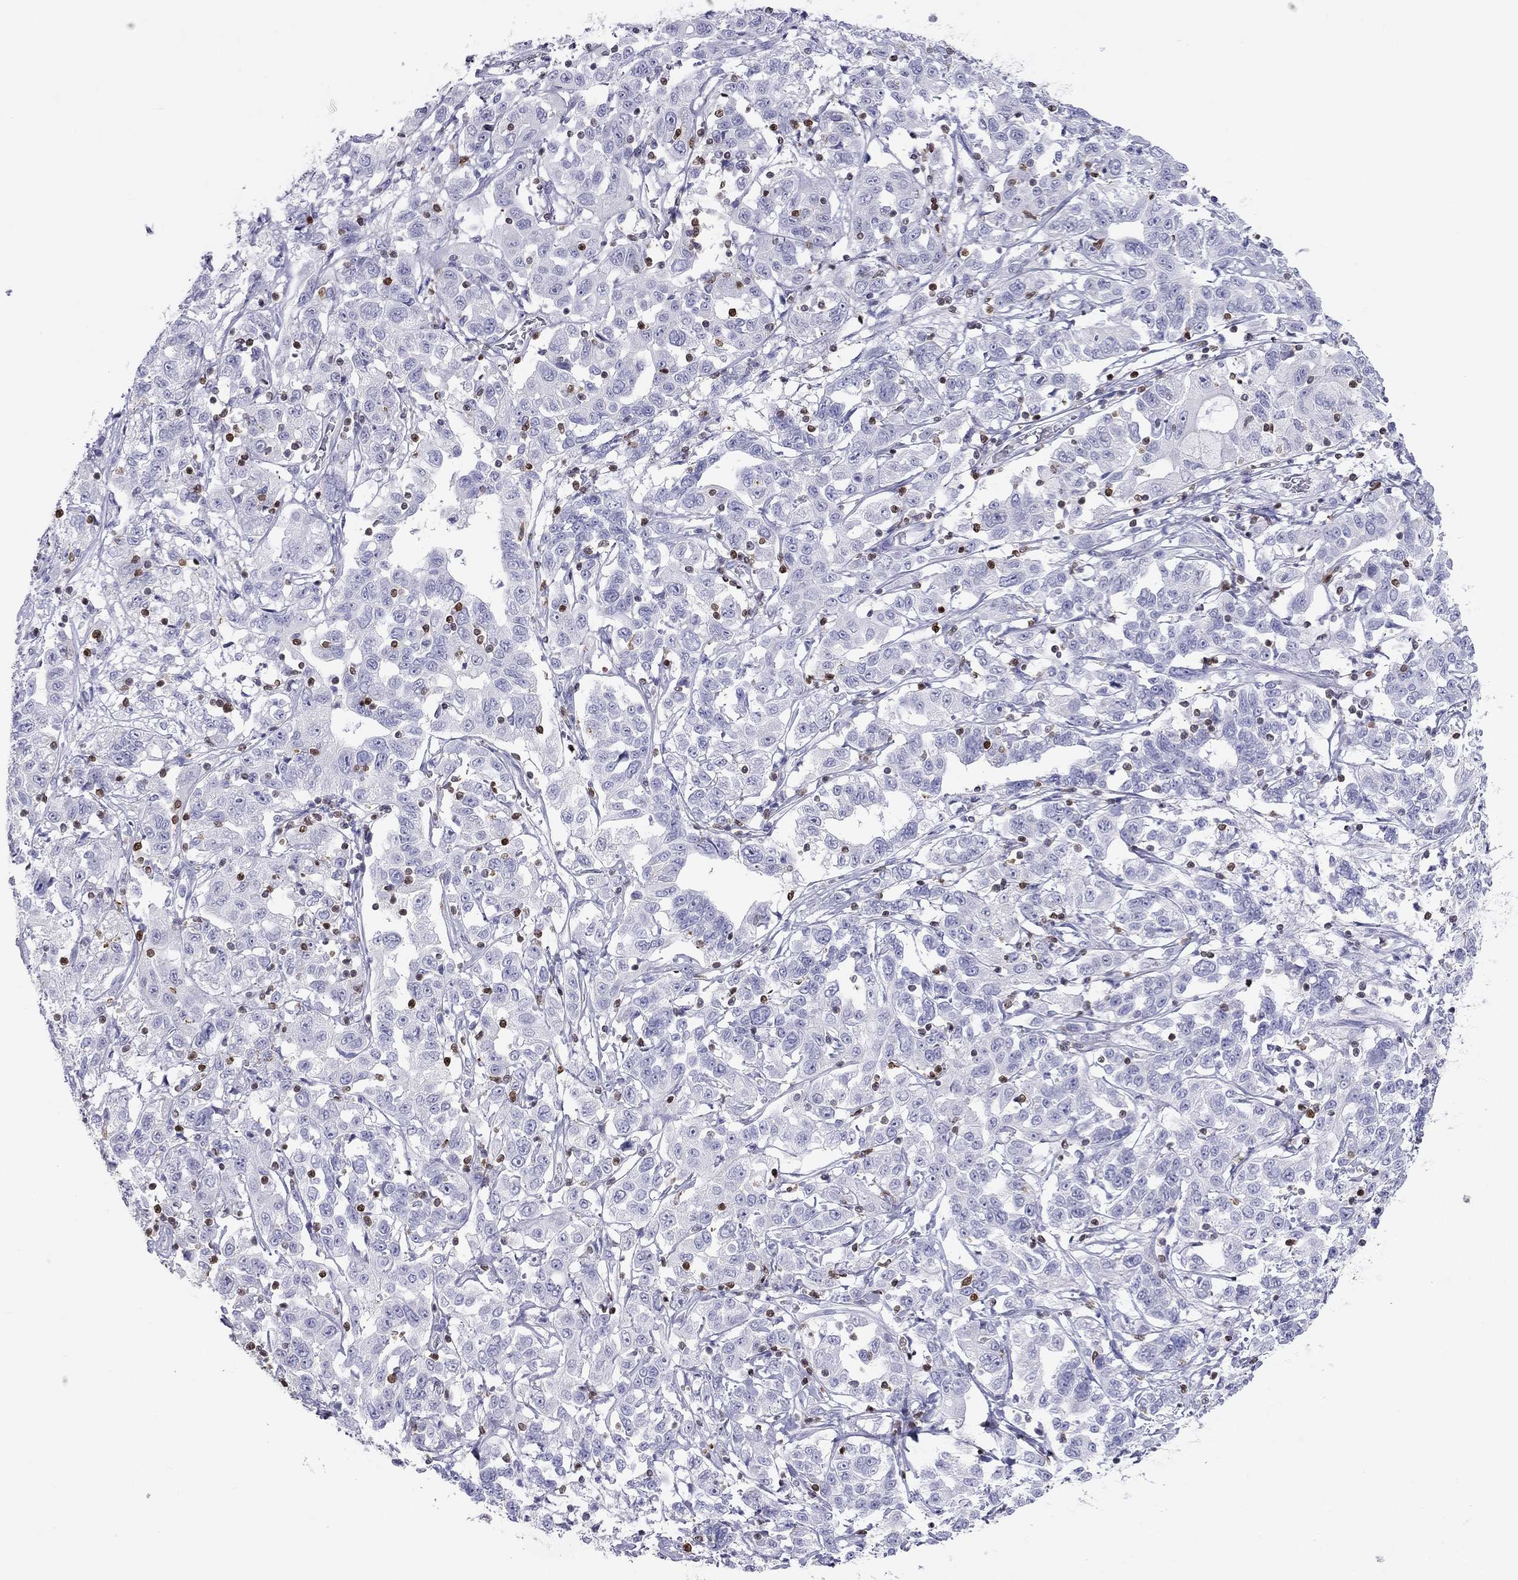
{"staining": {"intensity": "negative", "quantity": "none", "location": "none"}, "tissue": "liver cancer", "cell_type": "Tumor cells", "image_type": "cancer", "snomed": [{"axis": "morphology", "description": "Adenocarcinoma, NOS"}, {"axis": "morphology", "description": "Cholangiocarcinoma"}, {"axis": "topography", "description": "Liver"}], "caption": "Protein analysis of liver cancer (adenocarcinoma) shows no significant expression in tumor cells.", "gene": "SH2D2A", "patient": {"sex": "male", "age": 64}}